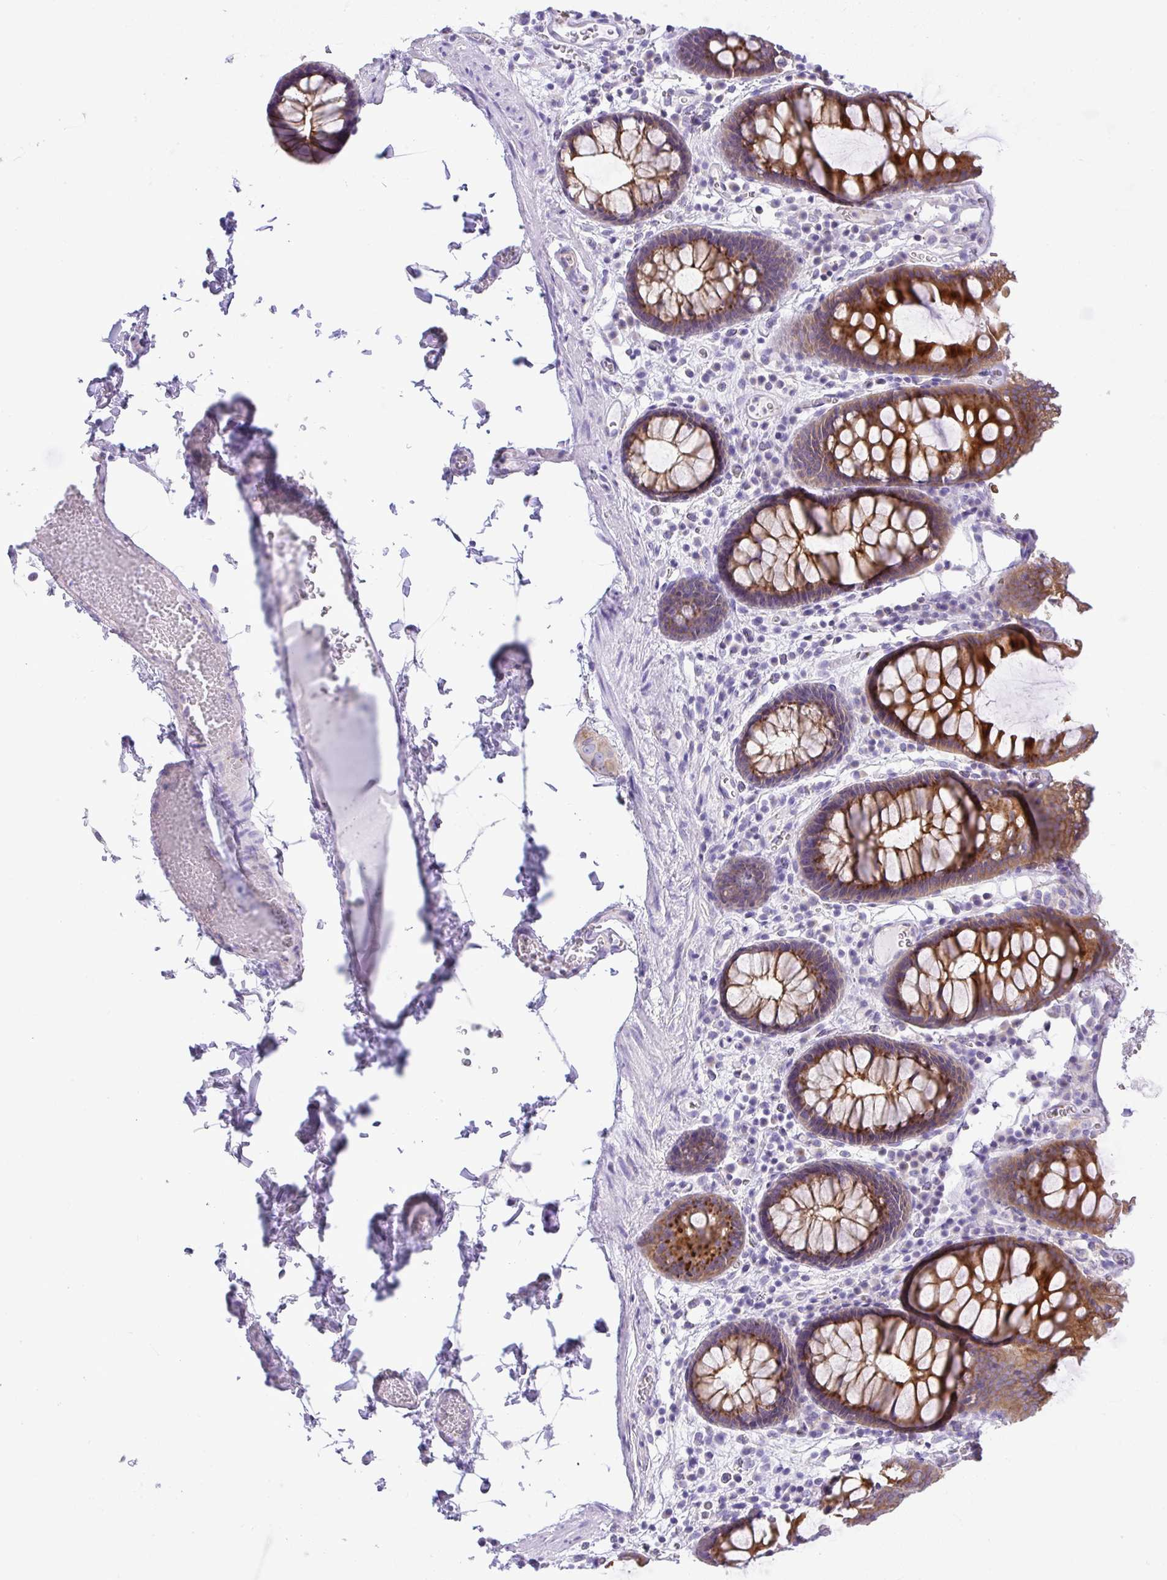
{"staining": {"intensity": "negative", "quantity": "none", "location": "none"}, "tissue": "colon", "cell_type": "Endothelial cells", "image_type": "normal", "snomed": [{"axis": "morphology", "description": "Normal tissue, NOS"}, {"axis": "topography", "description": "Colon"}, {"axis": "topography", "description": "Peripheral nerve tissue"}], "caption": "A high-resolution photomicrograph shows immunohistochemistry staining of unremarkable colon, which exhibits no significant expression in endothelial cells.", "gene": "FAM177A1", "patient": {"sex": "male", "age": 84}}